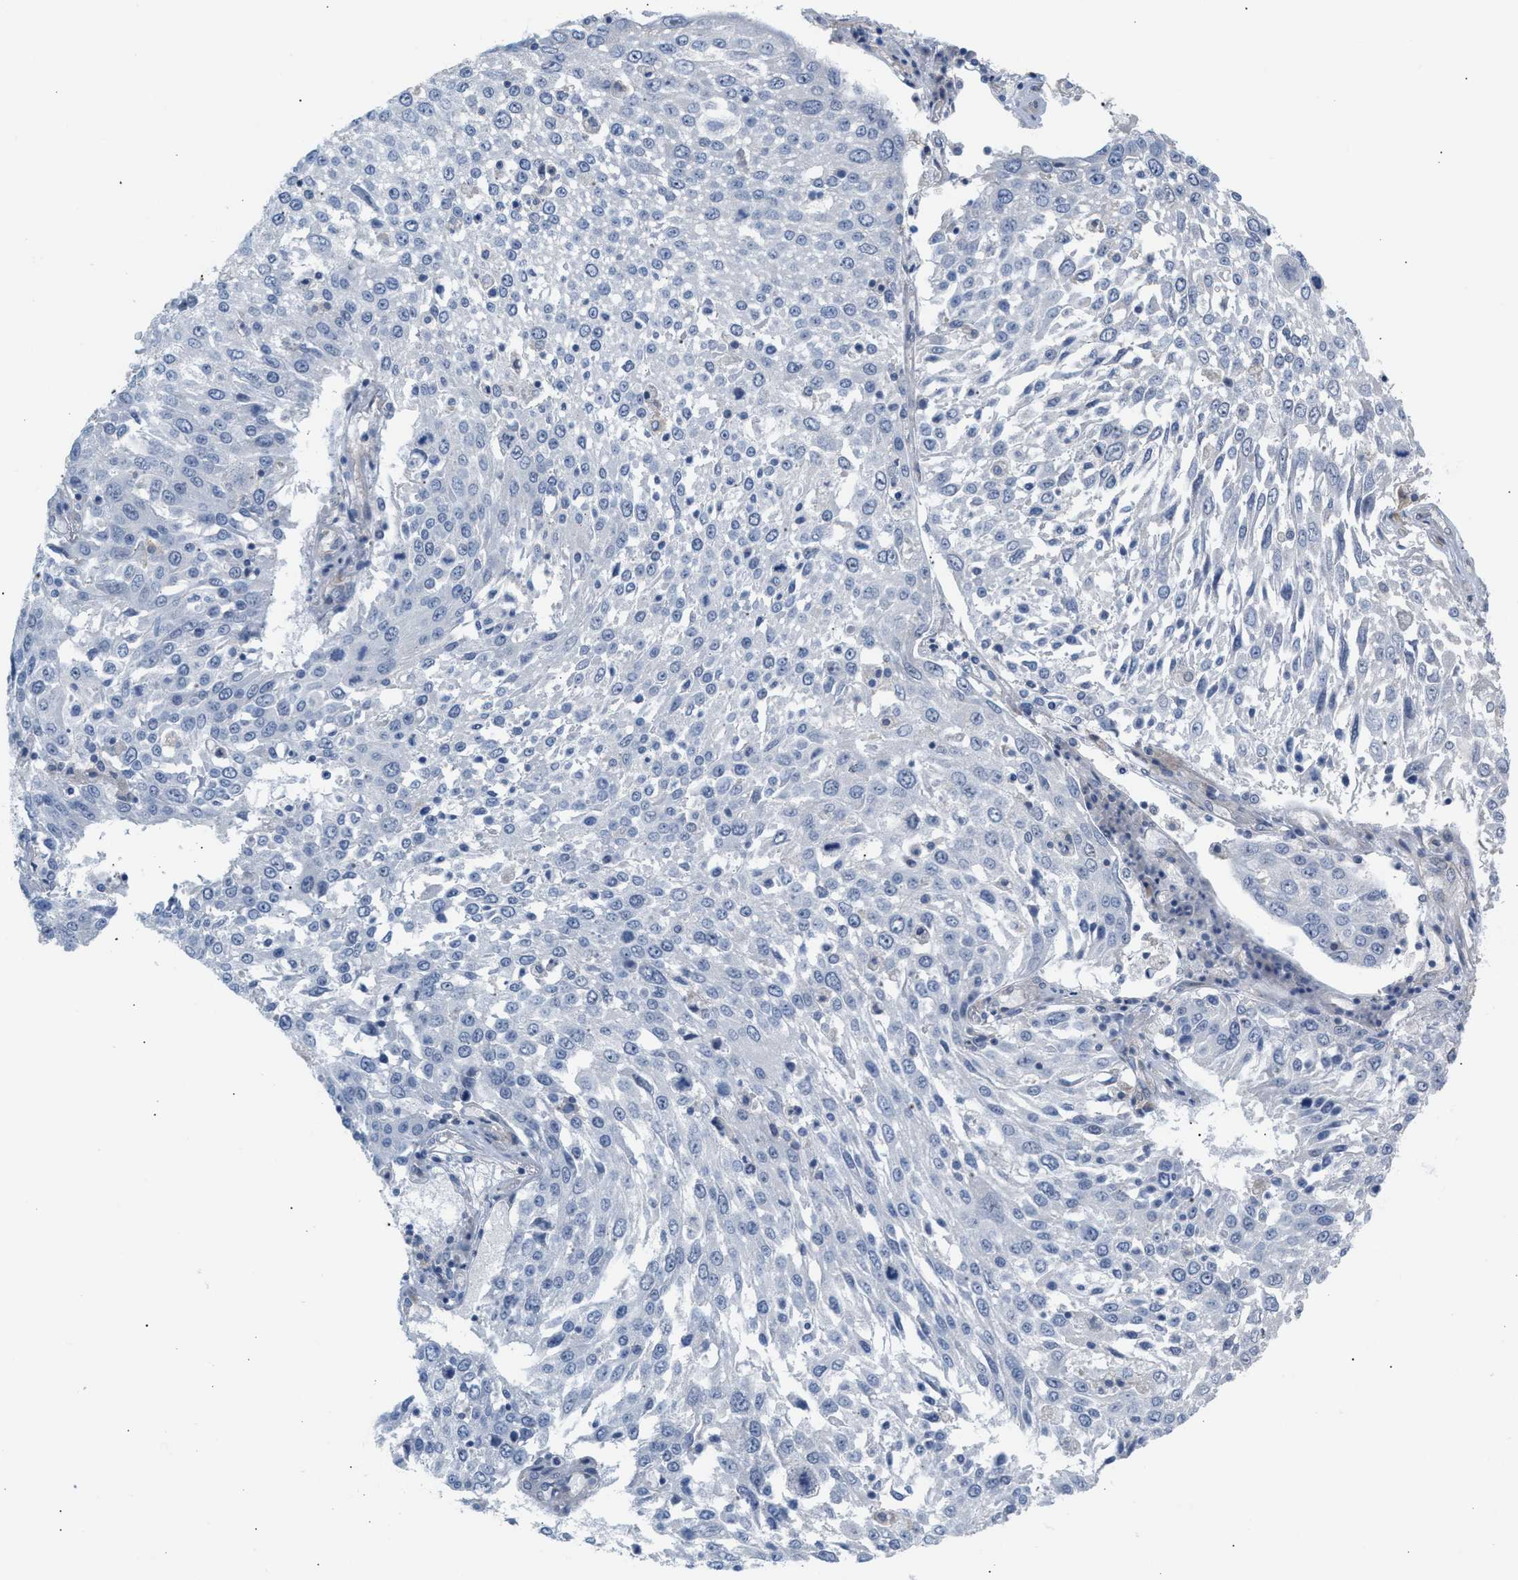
{"staining": {"intensity": "negative", "quantity": "none", "location": "none"}, "tissue": "lung cancer", "cell_type": "Tumor cells", "image_type": "cancer", "snomed": [{"axis": "morphology", "description": "Squamous cell carcinoma, NOS"}, {"axis": "topography", "description": "Lung"}], "caption": "Lung cancer (squamous cell carcinoma) was stained to show a protein in brown. There is no significant staining in tumor cells.", "gene": "LRCH1", "patient": {"sex": "male", "age": 65}}